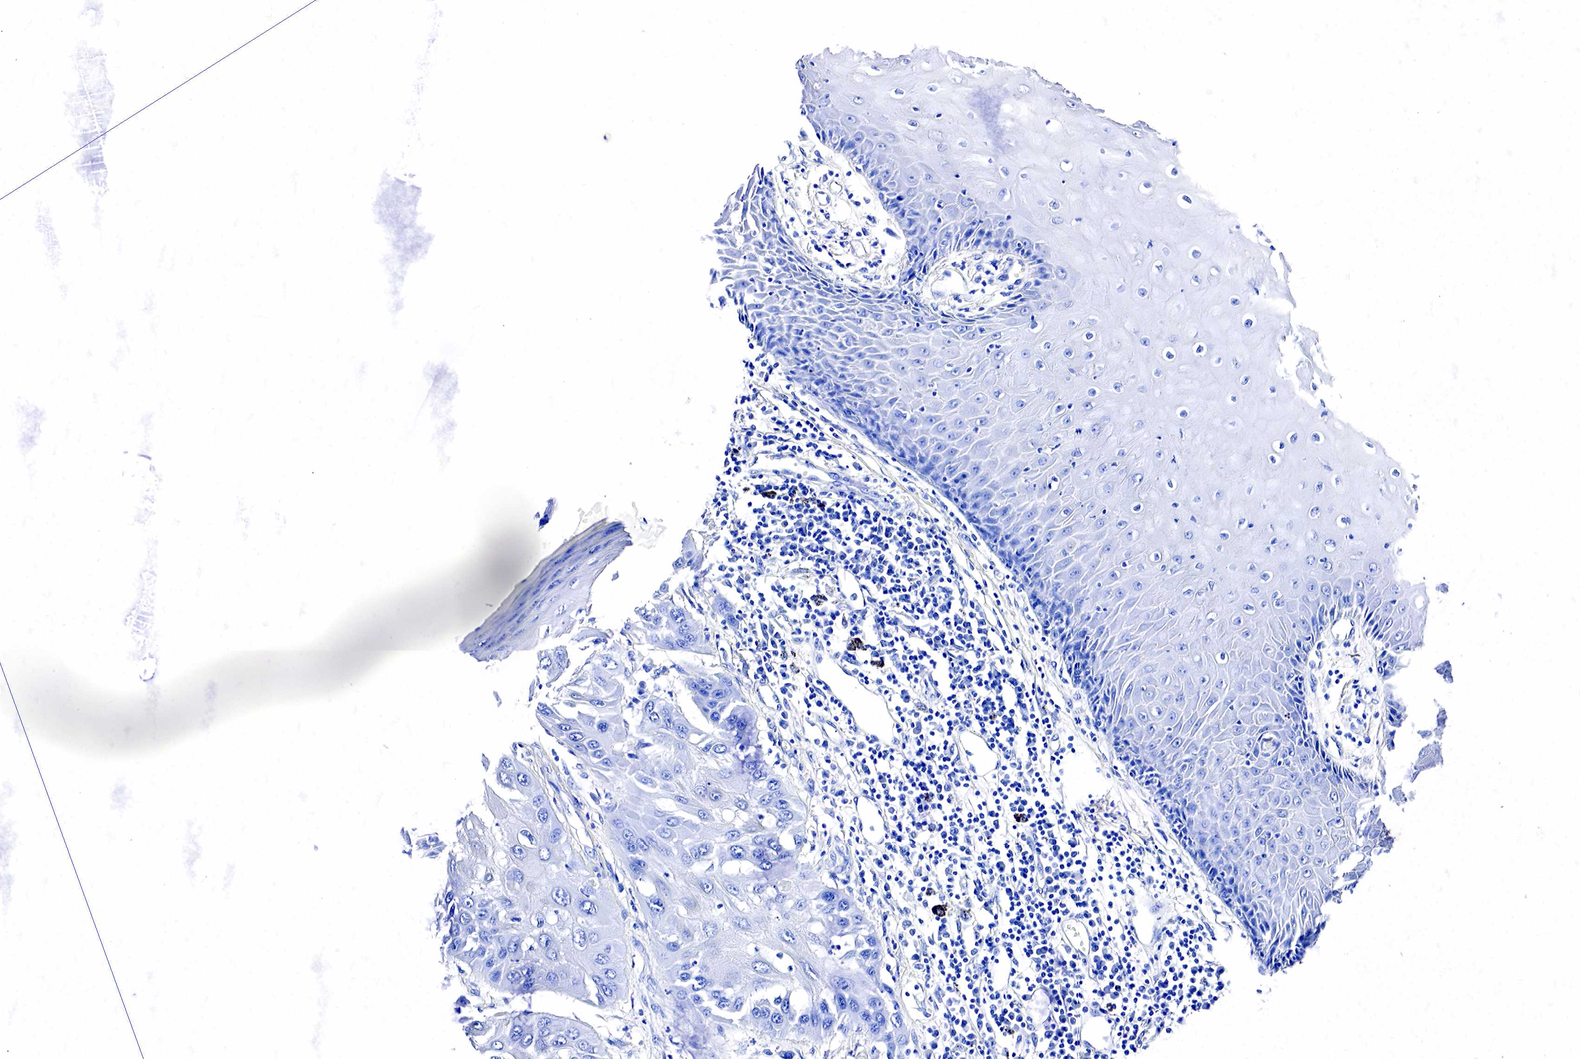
{"staining": {"intensity": "negative", "quantity": "none", "location": "none"}, "tissue": "skin cancer", "cell_type": "Tumor cells", "image_type": "cancer", "snomed": [{"axis": "morphology", "description": "Squamous cell carcinoma, NOS"}, {"axis": "topography", "description": "Skin"}, {"axis": "topography", "description": "Anal"}], "caption": "Protein analysis of squamous cell carcinoma (skin) shows no significant expression in tumor cells.", "gene": "ACP3", "patient": {"sex": "male", "age": 61}}